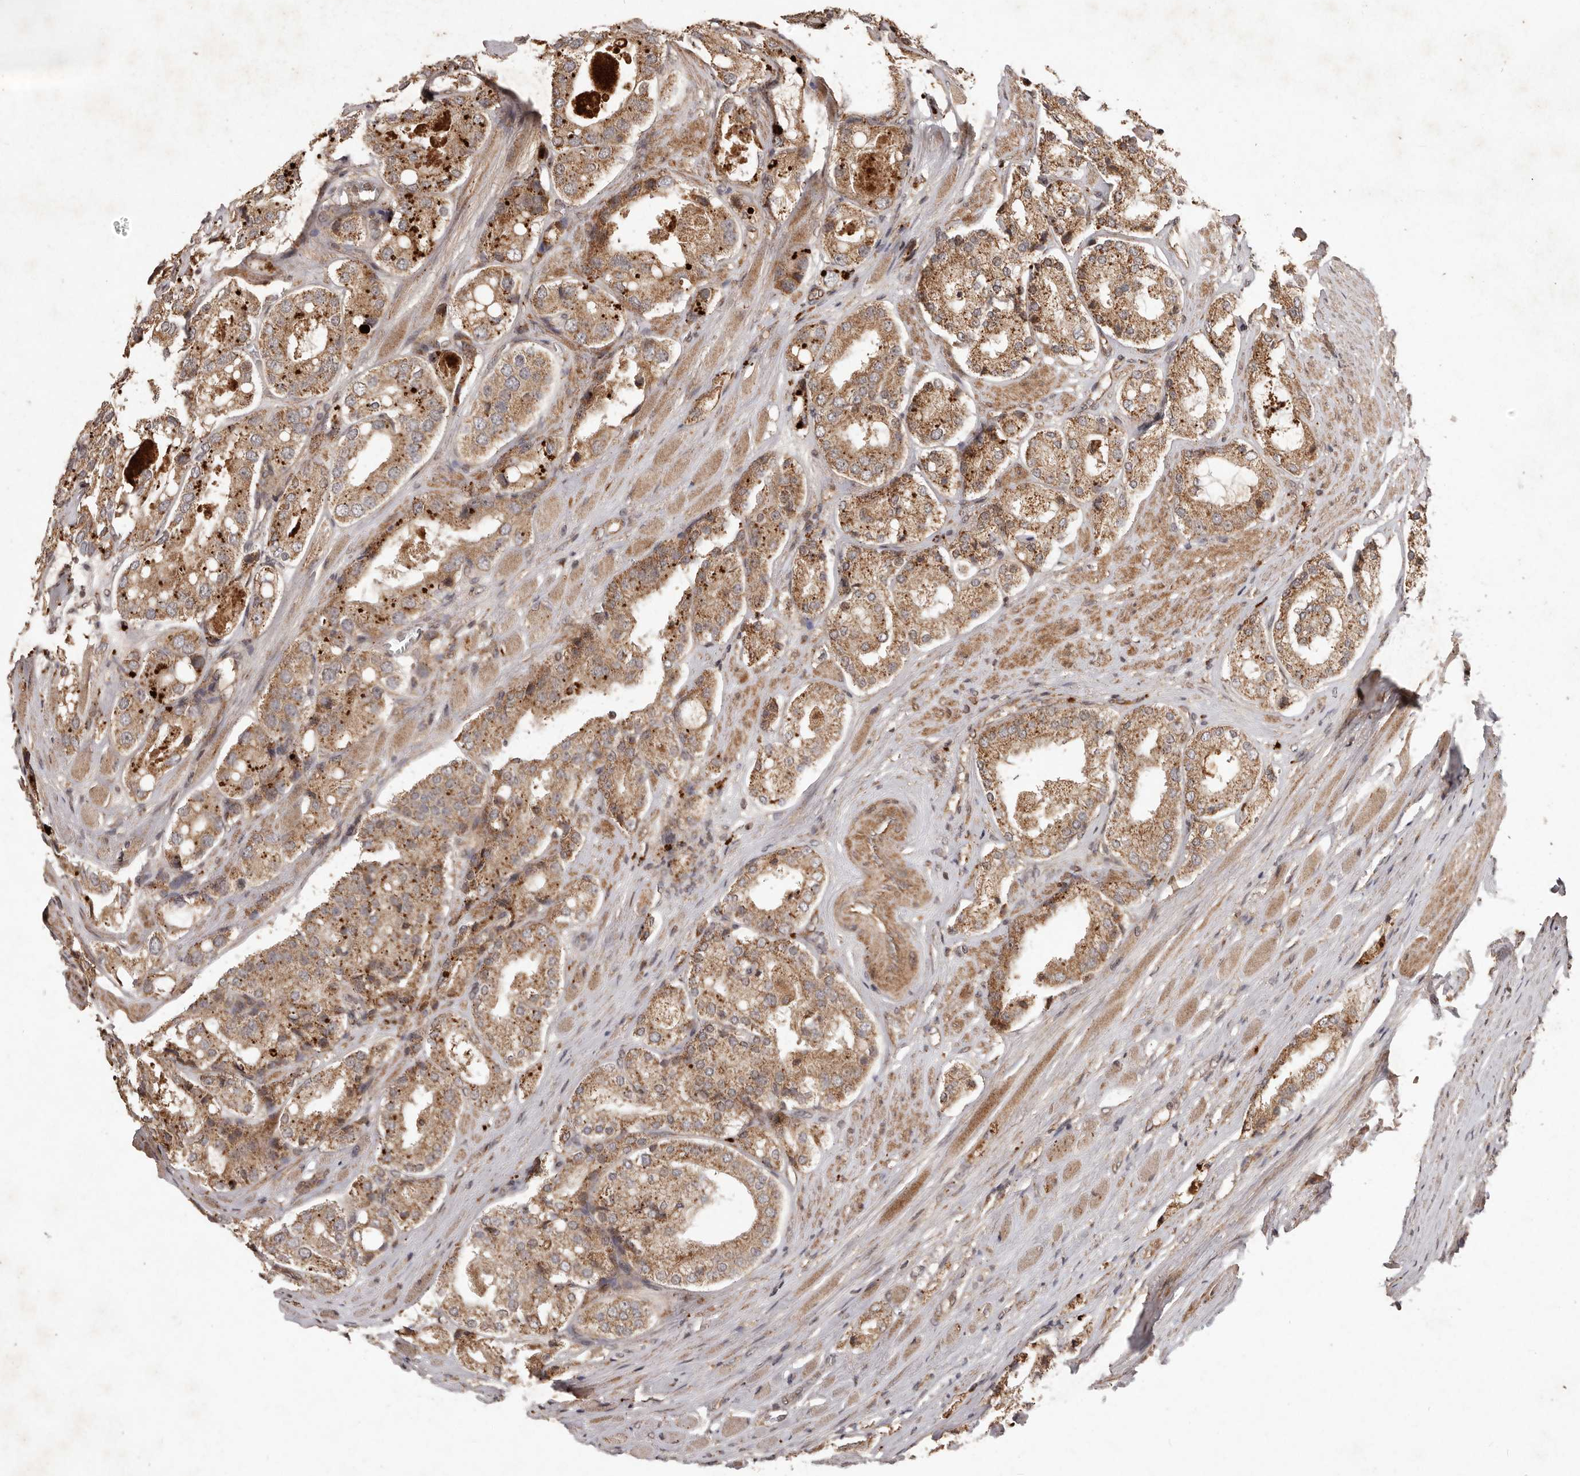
{"staining": {"intensity": "moderate", "quantity": ">75%", "location": "cytoplasmic/membranous"}, "tissue": "prostate cancer", "cell_type": "Tumor cells", "image_type": "cancer", "snomed": [{"axis": "morphology", "description": "Adenocarcinoma, High grade"}, {"axis": "topography", "description": "Prostate"}], "caption": "High-magnification brightfield microscopy of adenocarcinoma (high-grade) (prostate) stained with DAB (3,3'-diaminobenzidine) (brown) and counterstained with hematoxylin (blue). tumor cells exhibit moderate cytoplasmic/membranous expression is appreciated in approximately>75% of cells. (Stains: DAB in brown, nuclei in blue, Microscopy: brightfield microscopy at high magnification).", "gene": "PLOD2", "patient": {"sex": "male", "age": 65}}